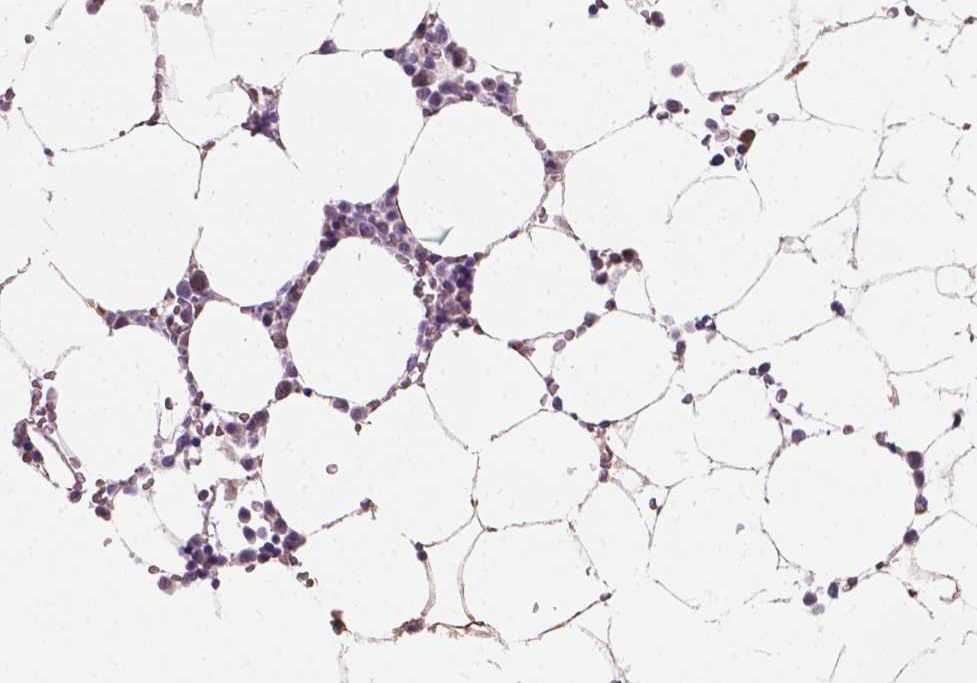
{"staining": {"intensity": "negative", "quantity": "none", "location": "none"}, "tissue": "bone marrow", "cell_type": "Hematopoietic cells", "image_type": "normal", "snomed": [{"axis": "morphology", "description": "Normal tissue, NOS"}, {"axis": "topography", "description": "Bone marrow"}], "caption": "A high-resolution photomicrograph shows immunohistochemistry (IHC) staining of unremarkable bone marrow, which exhibits no significant expression in hematopoietic cells. (Stains: DAB IHC with hematoxylin counter stain, Microscopy: brightfield microscopy at high magnification).", "gene": "IREB2", "patient": {"sex": "female", "age": 52}}